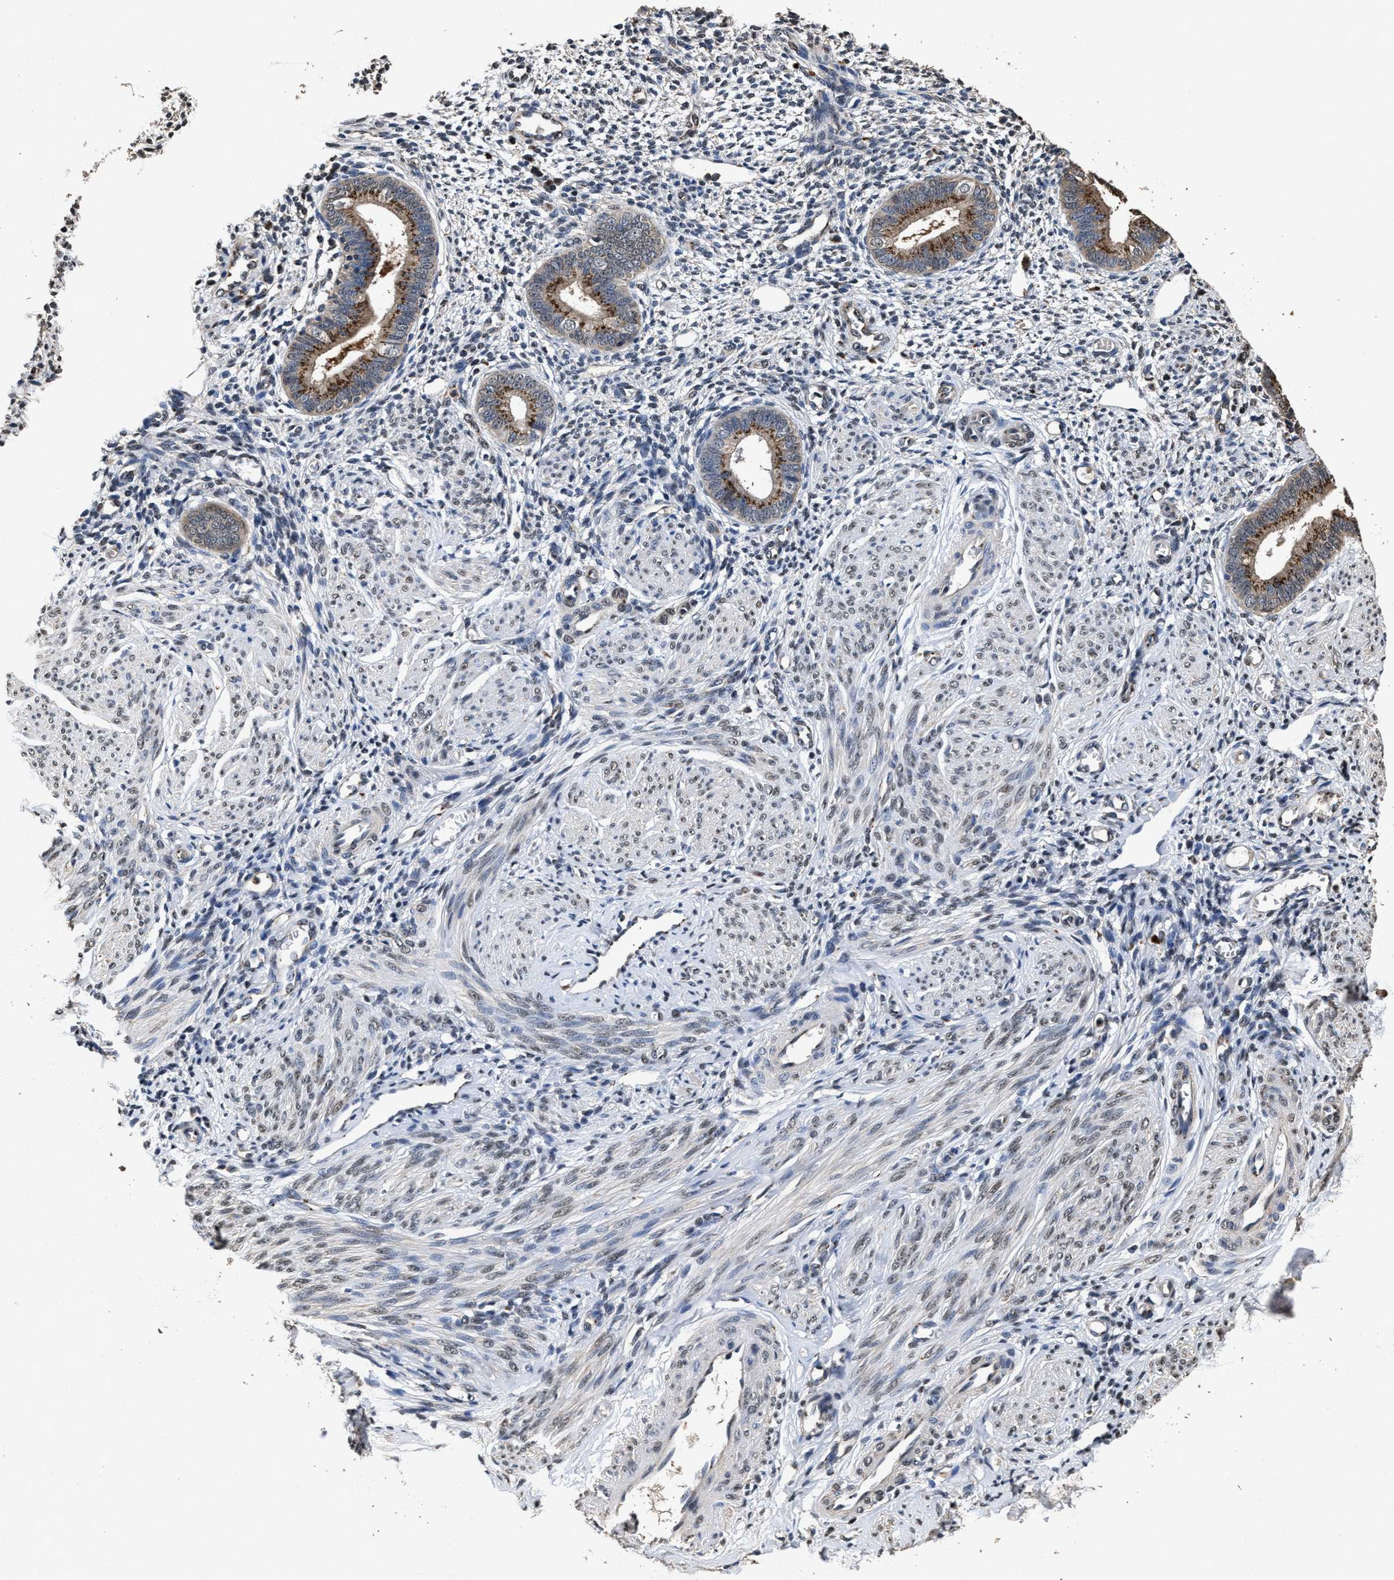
{"staining": {"intensity": "negative", "quantity": "none", "location": "none"}, "tissue": "endometrium", "cell_type": "Cells in endometrial stroma", "image_type": "normal", "snomed": [{"axis": "morphology", "description": "Normal tissue, NOS"}, {"axis": "topography", "description": "Endometrium"}], "caption": "High magnification brightfield microscopy of unremarkable endometrium stained with DAB (brown) and counterstained with hematoxylin (blue): cells in endometrial stroma show no significant expression. (DAB (3,3'-diaminobenzidine) IHC, high magnification).", "gene": "TPST2", "patient": {"sex": "female", "age": 46}}